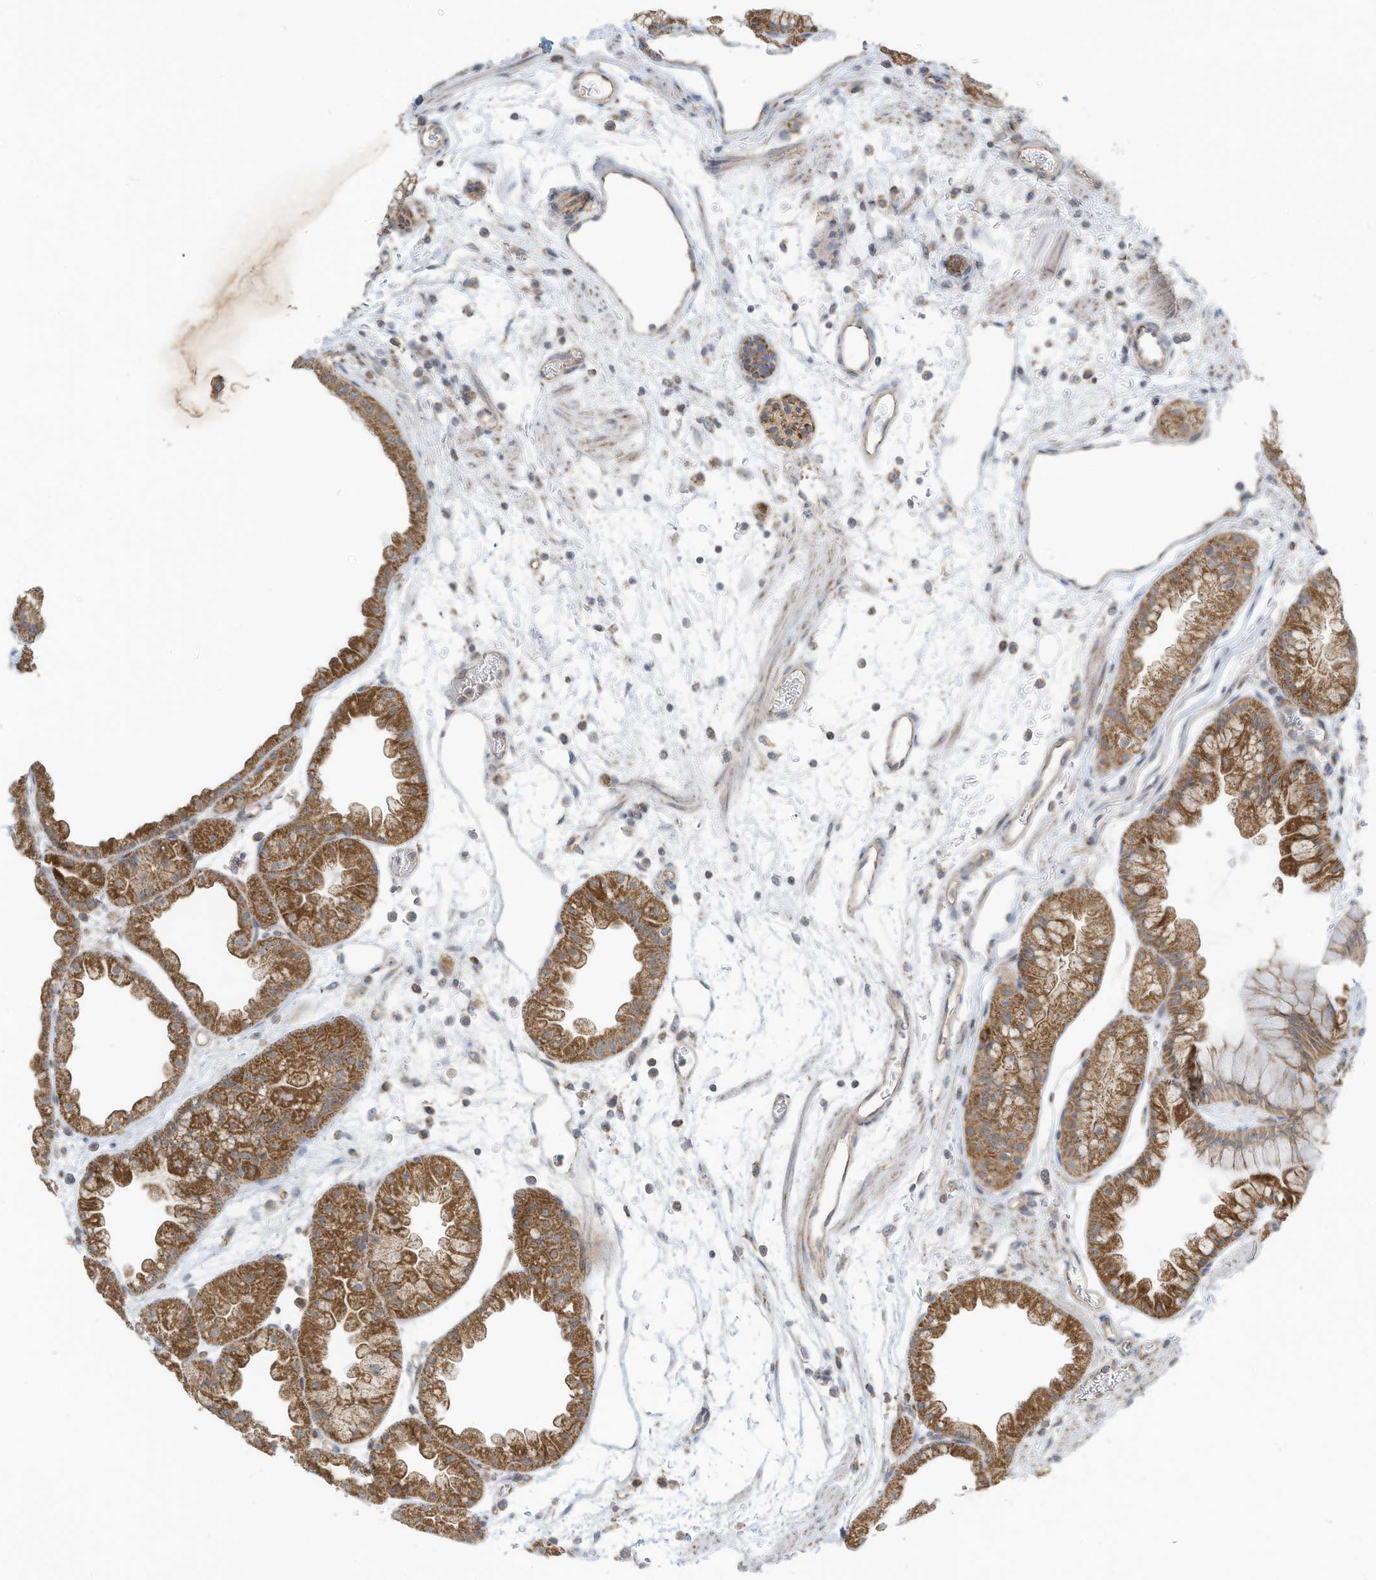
{"staining": {"intensity": "moderate", "quantity": ">75%", "location": "cytoplasmic/membranous"}, "tissue": "stomach", "cell_type": "Glandular cells", "image_type": "normal", "snomed": [{"axis": "morphology", "description": "Normal tissue, NOS"}, {"axis": "topography", "description": "Stomach, upper"}], "caption": "Immunohistochemical staining of unremarkable human stomach displays medium levels of moderate cytoplasmic/membranous expression in about >75% of glandular cells.", "gene": "METTL6", "patient": {"sex": "male", "age": 47}}